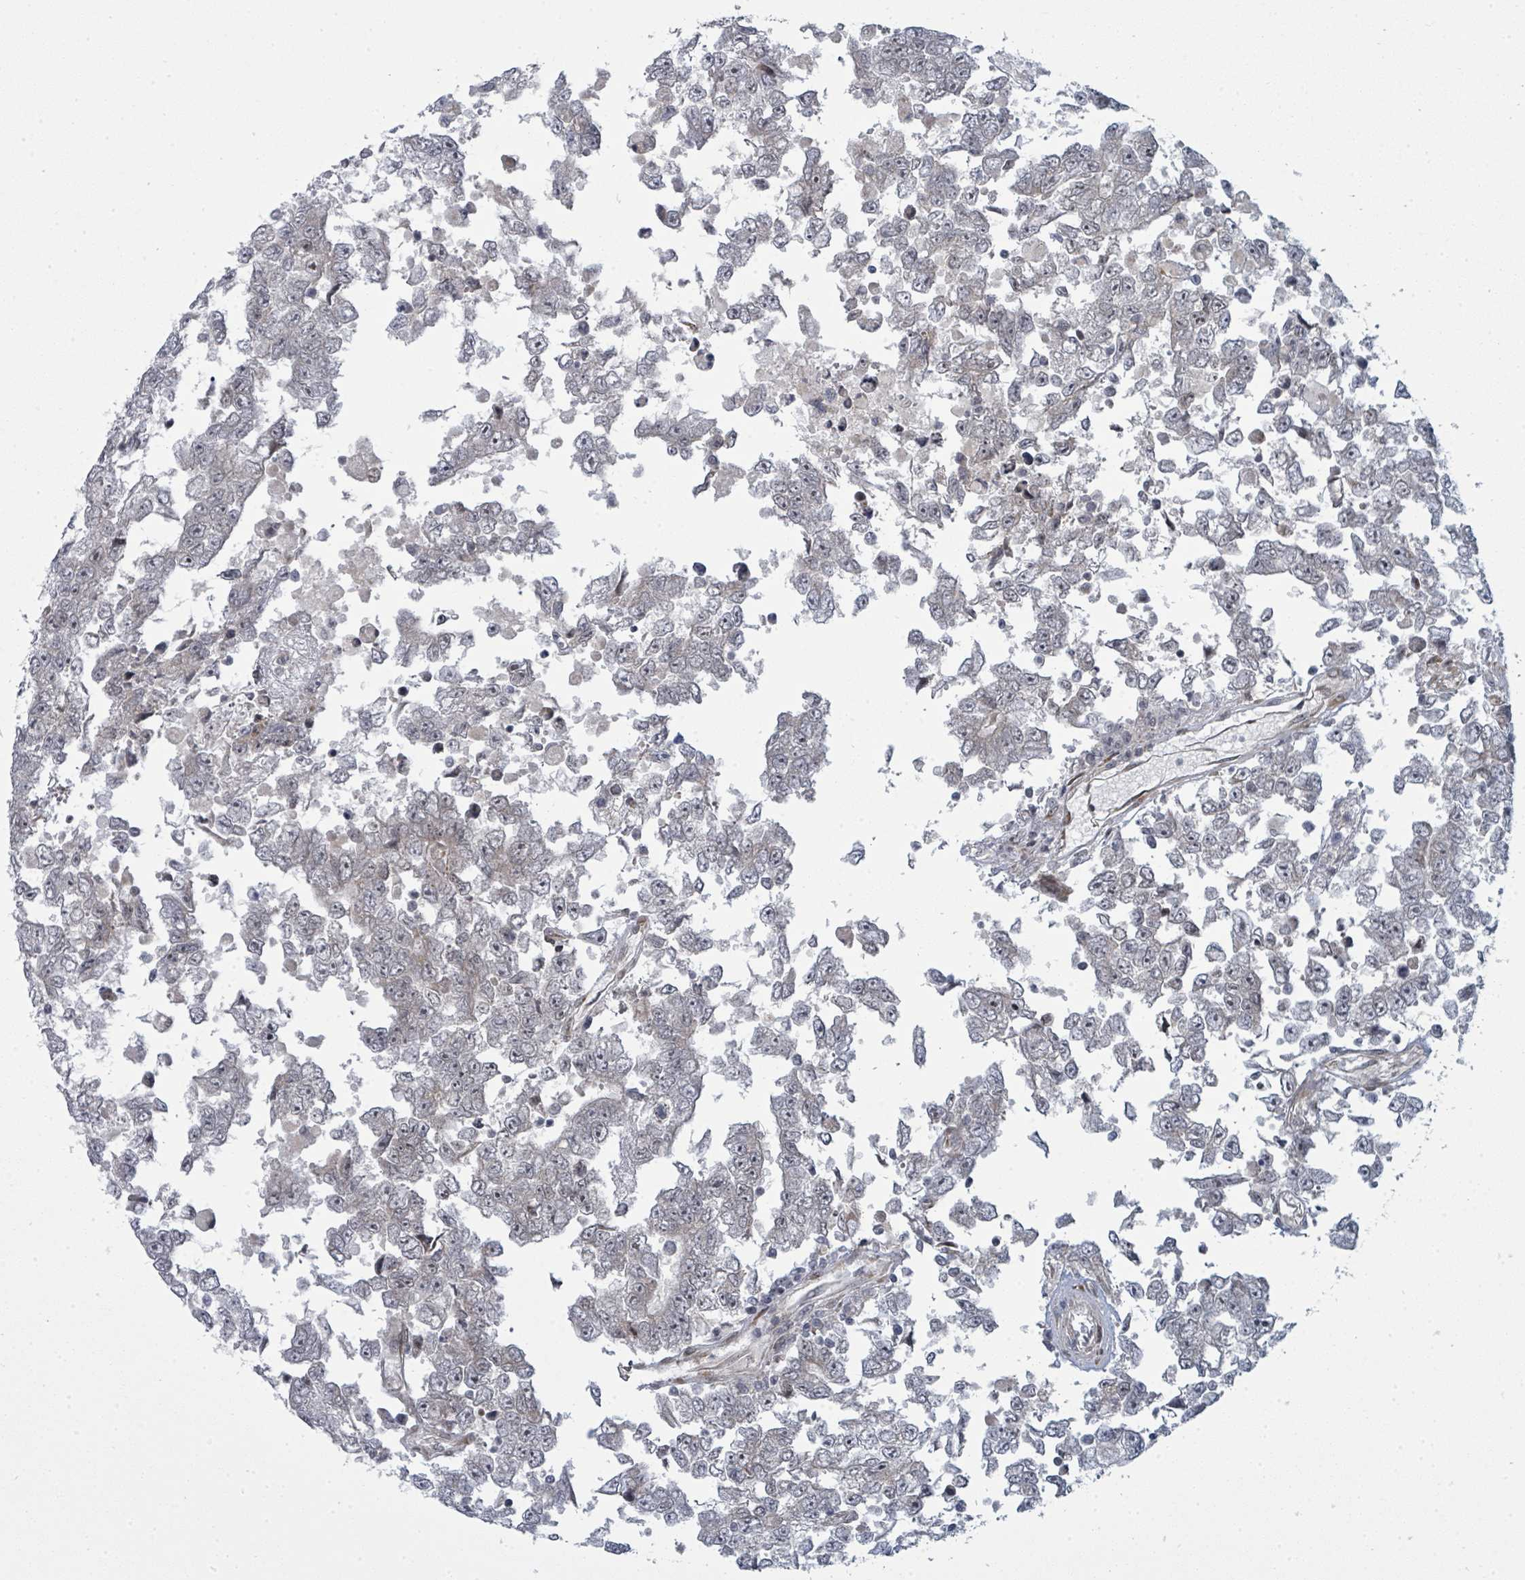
{"staining": {"intensity": "negative", "quantity": "none", "location": "none"}, "tissue": "testis cancer", "cell_type": "Tumor cells", "image_type": "cancer", "snomed": [{"axis": "morphology", "description": "Carcinoma, Embryonal, NOS"}, {"axis": "topography", "description": "Testis"}], "caption": "Protein analysis of testis embryonal carcinoma demonstrates no significant positivity in tumor cells.", "gene": "PSMG2", "patient": {"sex": "male", "age": 25}}